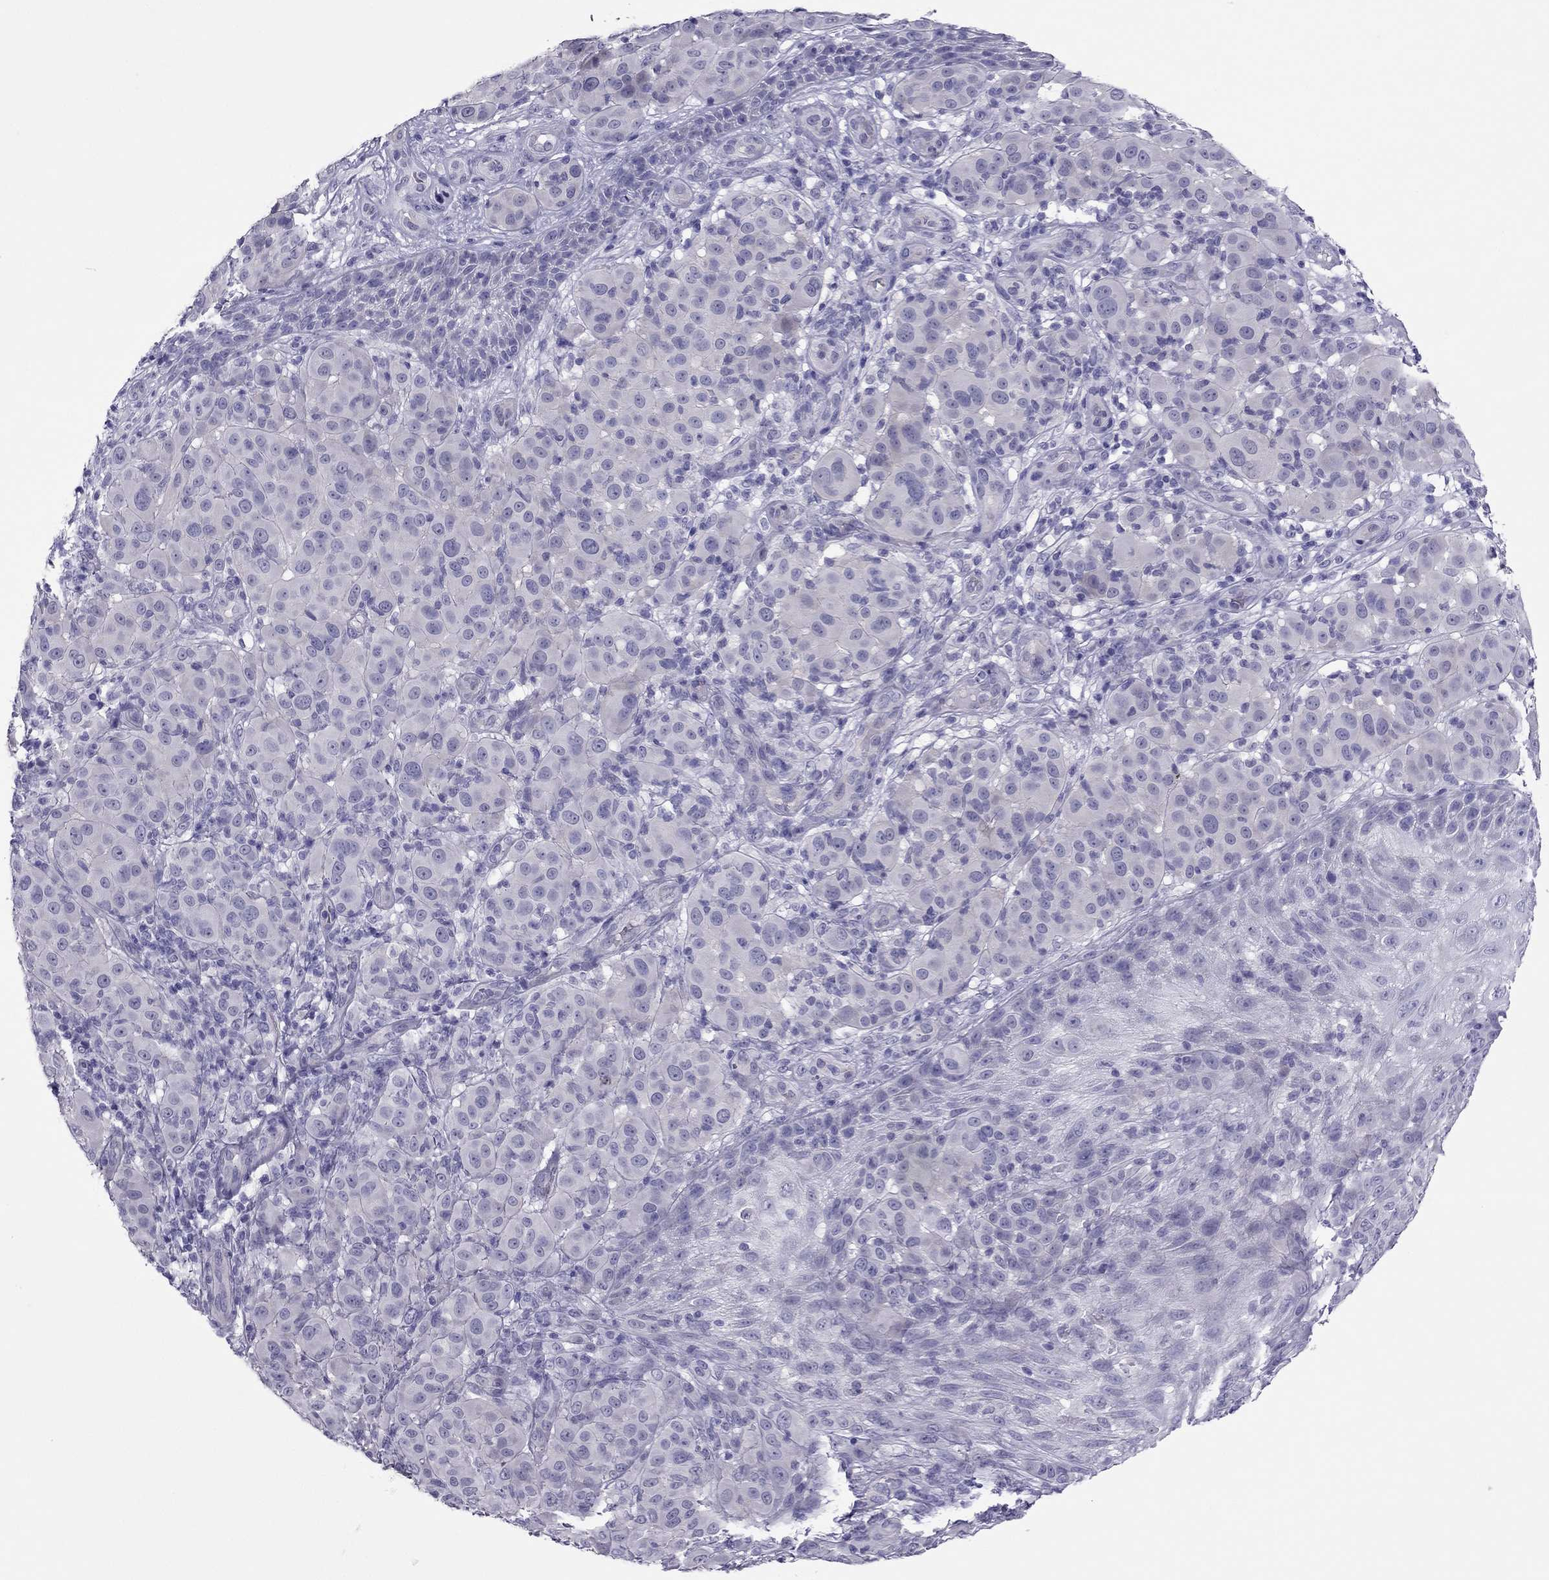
{"staining": {"intensity": "negative", "quantity": "none", "location": "none"}, "tissue": "melanoma", "cell_type": "Tumor cells", "image_type": "cancer", "snomed": [{"axis": "morphology", "description": "Malignant melanoma, NOS"}, {"axis": "topography", "description": "Skin"}], "caption": "This is a photomicrograph of IHC staining of melanoma, which shows no staining in tumor cells.", "gene": "PDE6A", "patient": {"sex": "female", "age": 87}}